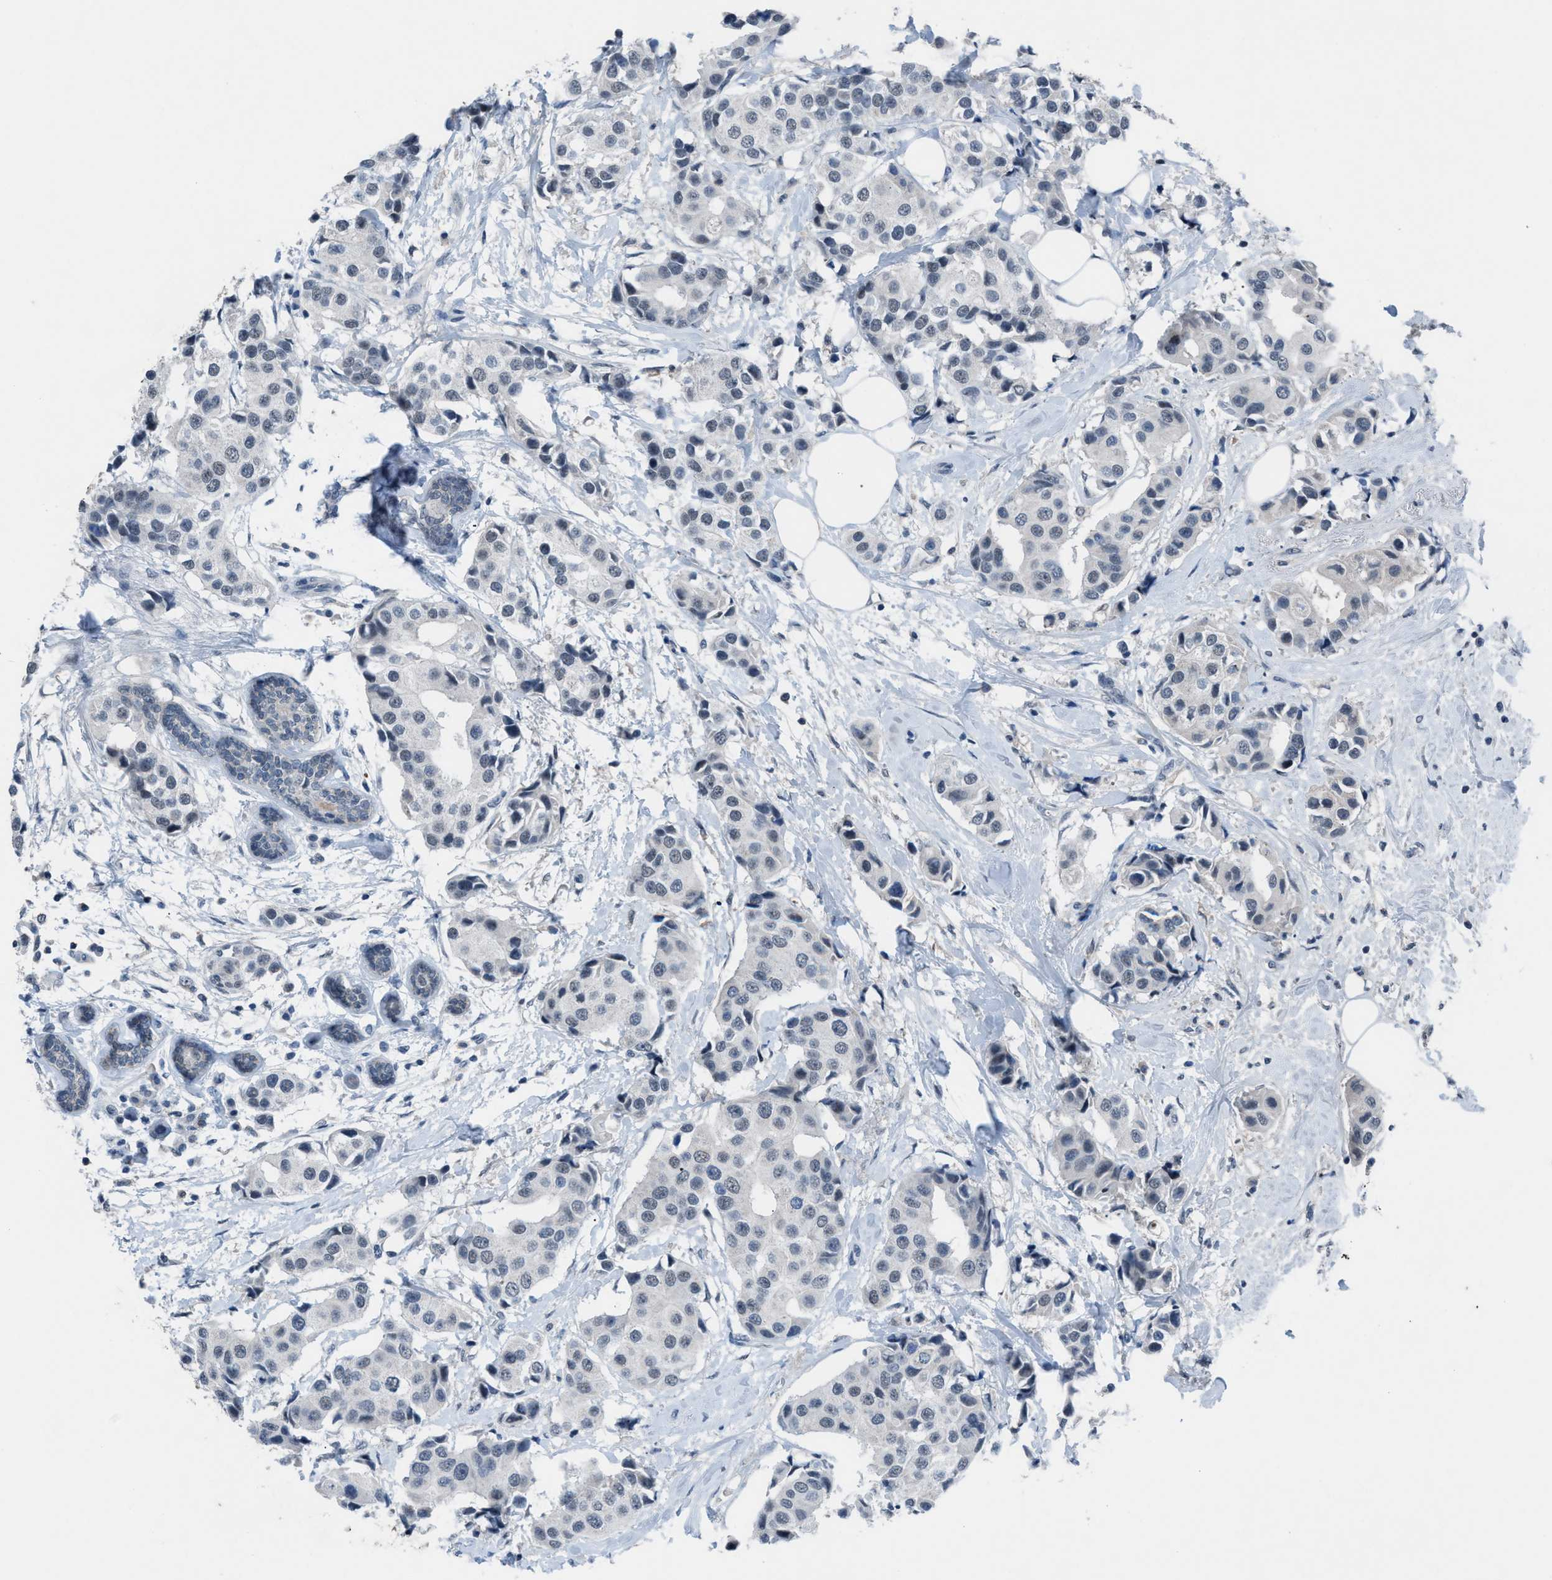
{"staining": {"intensity": "negative", "quantity": "none", "location": "none"}, "tissue": "breast cancer", "cell_type": "Tumor cells", "image_type": "cancer", "snomed": [{"axis": "morphology", "description": "Normal tissue, NOS"}, {"axis": "morphology", "description": "Duct carcinoma"}, {"axis": "topography", "description": "Breast"}], "caption": "The IHC histopathology image has no significant positivity in tumor cells of invasive ductal carcinoma (breast) tissue. Nuclei are stained in blue.", "gene": "ANAPC11", "patient": {"sex": "female", "age": 39}}